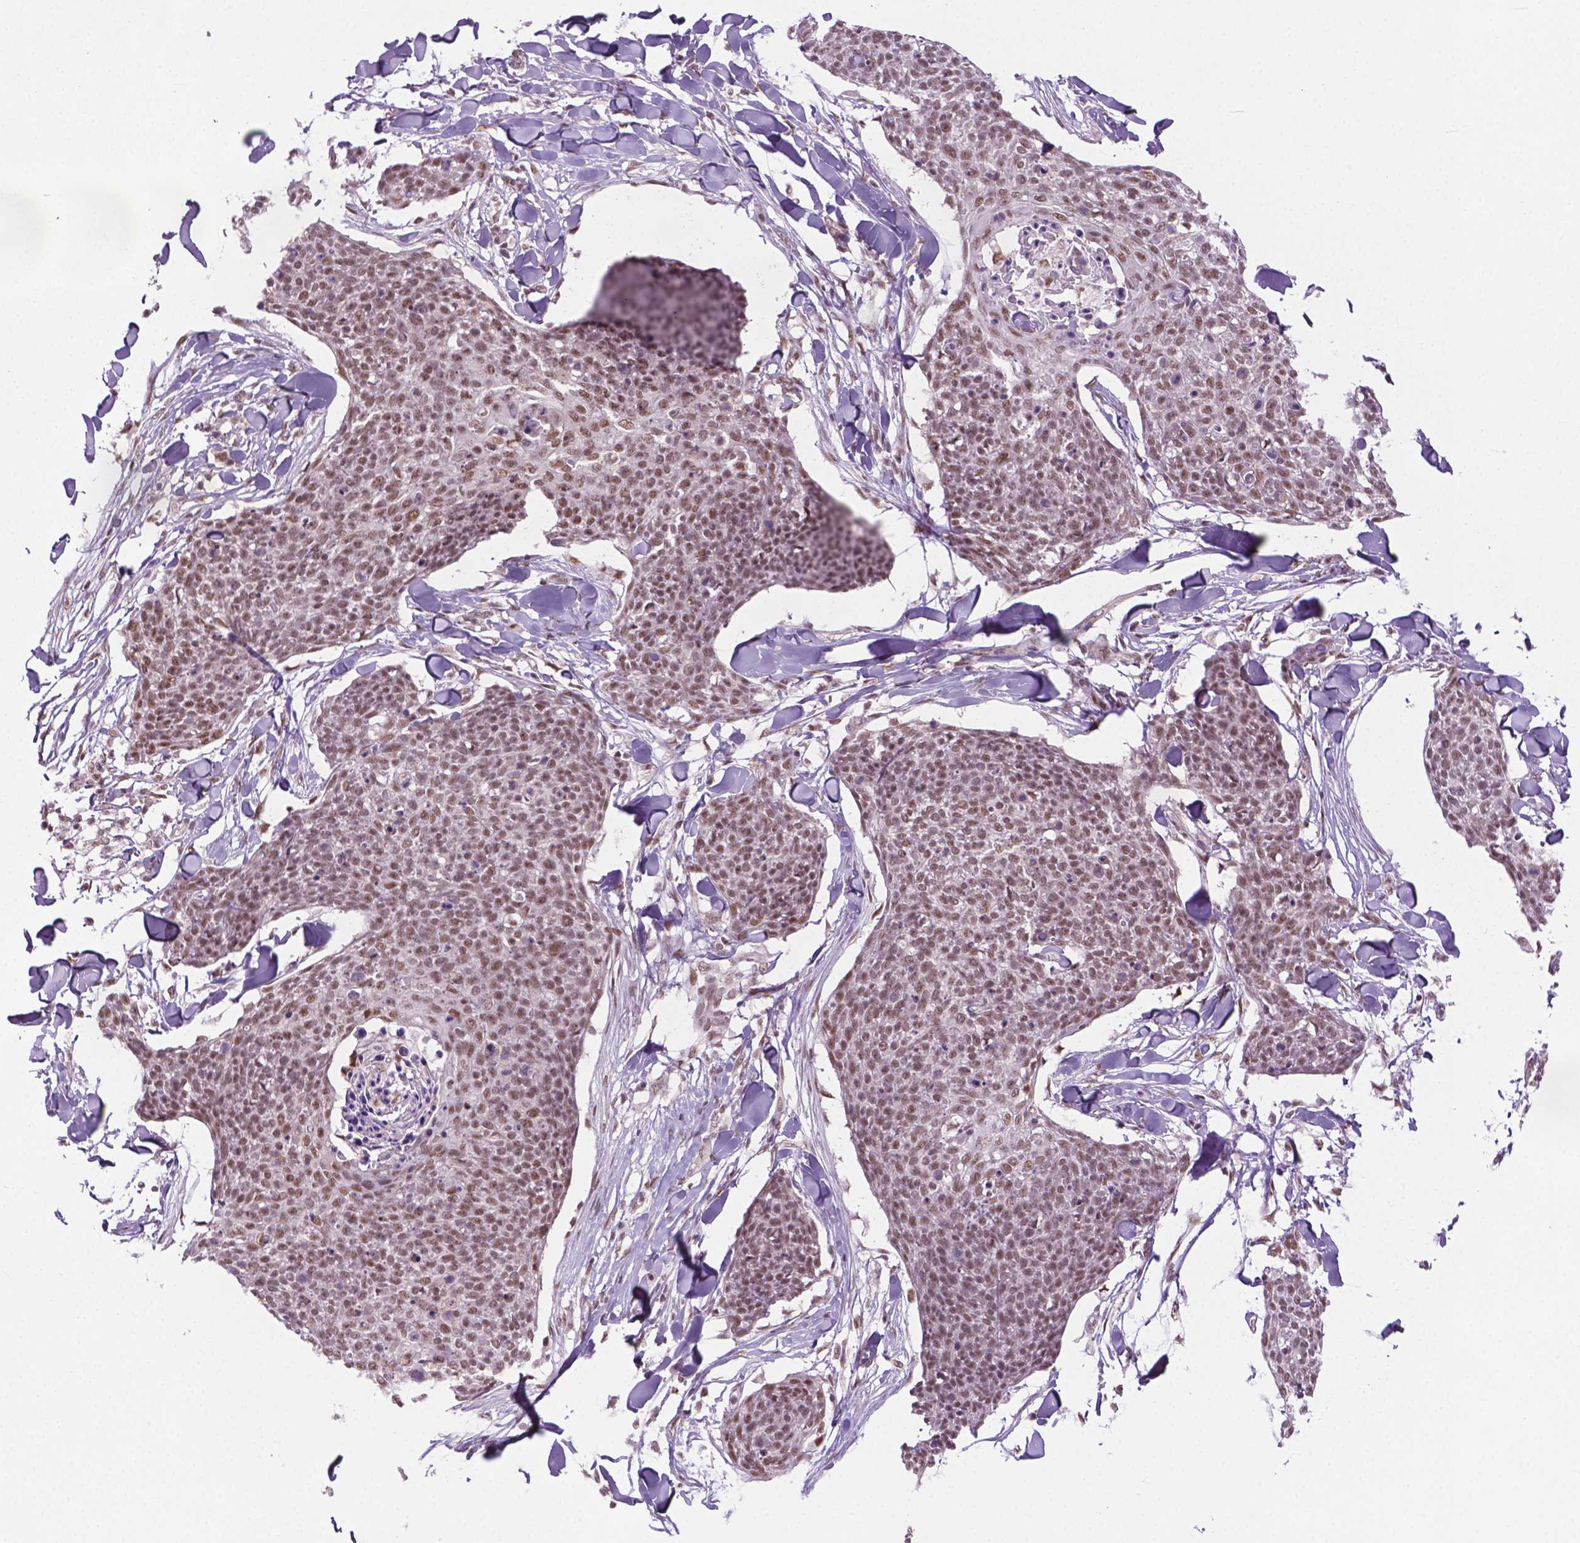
{"staining": {"intensity": "moderate", "quantity": ">75%", "location": "nuclear"}, "tissue": "skin cancer", "cell_type": "Tumor cells", "image_type": "cancer", "snomed": [{"axis": "morphology", "description": "Squamous cell carcinoma, NOS"}, {"axis": "topography", "description": "Skin"}, {"axis": "topography", "description": "Vulva"}], "caption": "Moderate nuclear expression is present in approximately >75% of tumor cells in skin cancer.", "gene": "PHAX", "patient": {"sex": "female", "age": 75}}